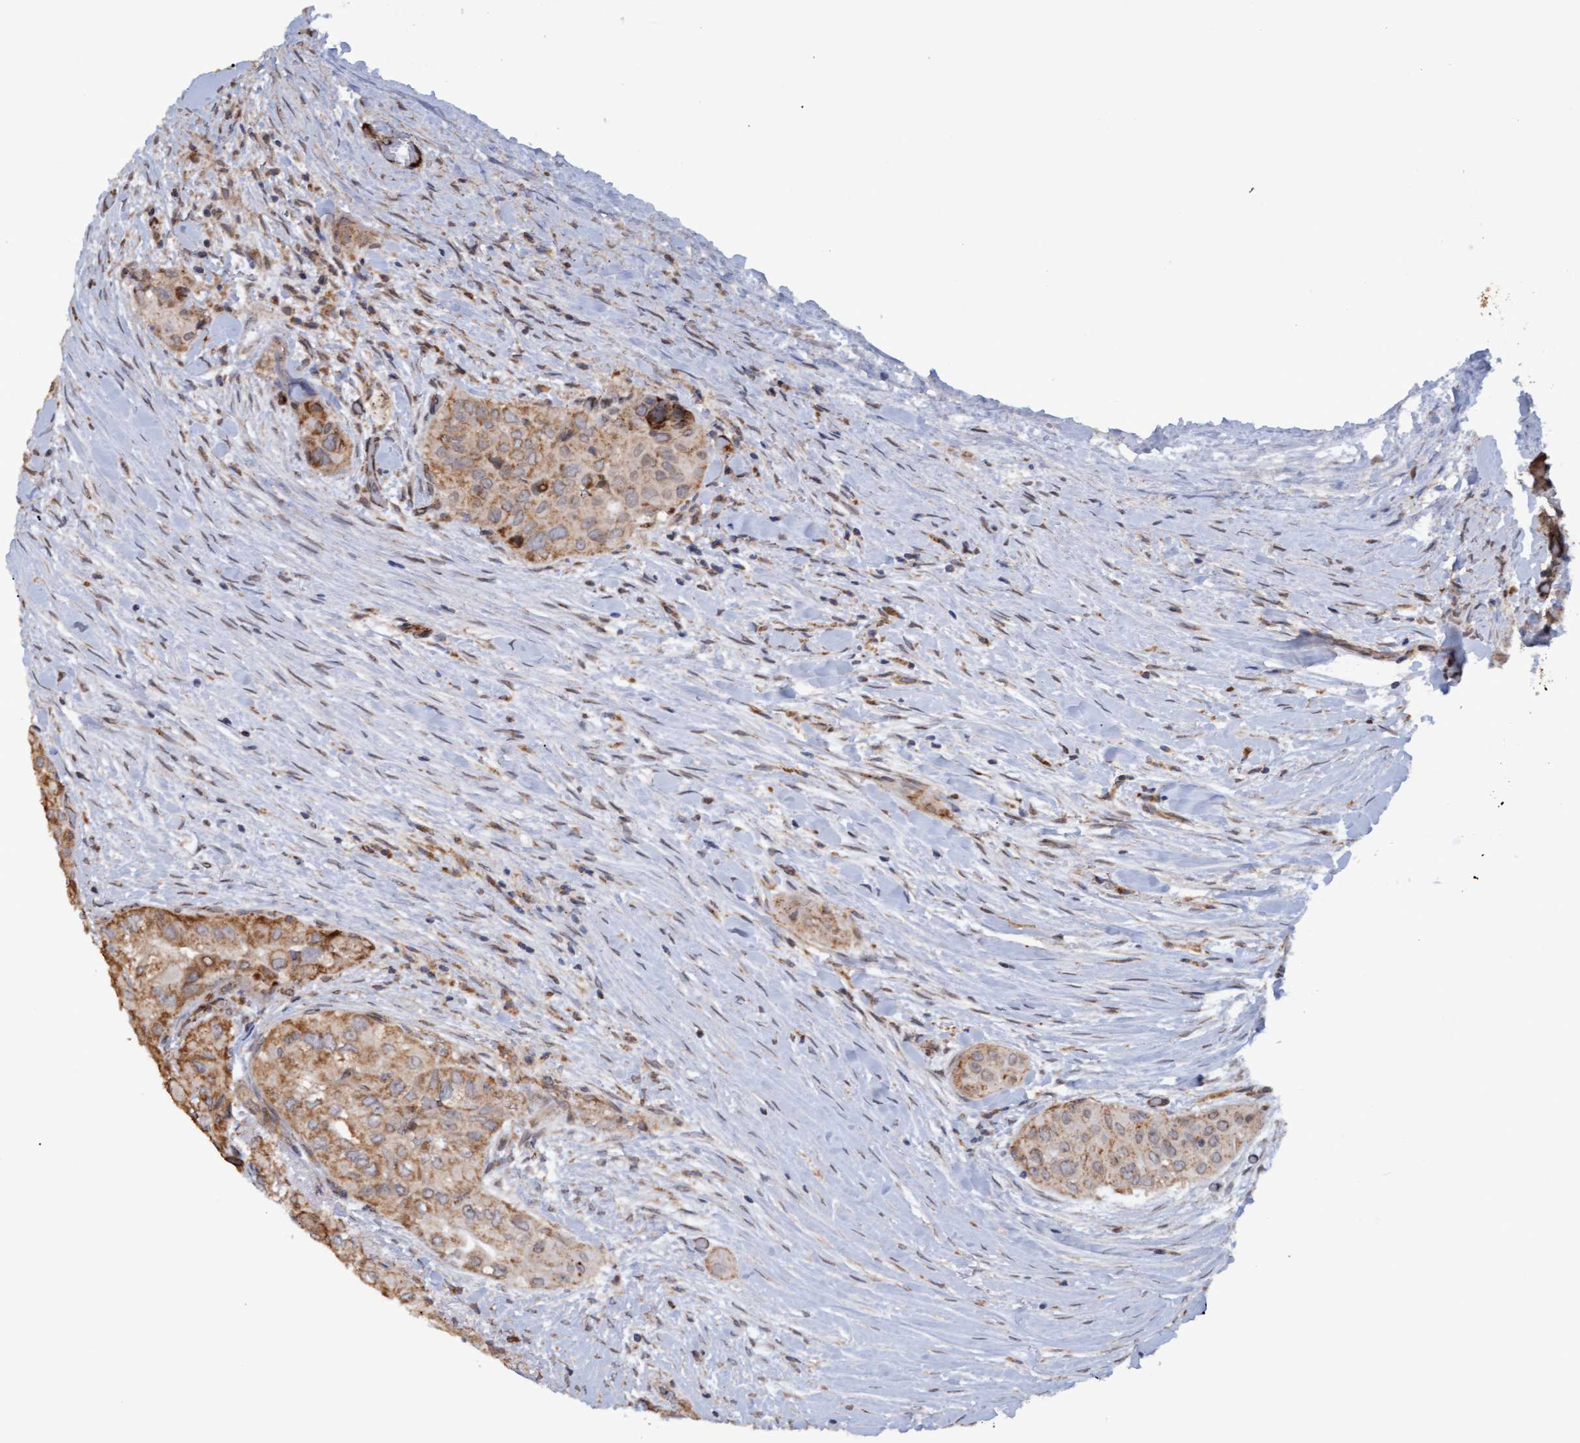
{"staining": {"intensity": "moderate", "quantity": ">75%", "location": "cytoplasmic/membranous"}, "tissue": "thyroid cancer", "cell_type": "Tumor cells", "image_type": "cancer", "snomed": [{"axis": "morphology", "description": "Papillary adenocarcinoma, NOS"}, {"axis": "topography", "description": "Thyroid gland"}], "caption": "Human thyroid cancer (papillary adenocarcinoma) stained for a protein (brown) demonstrates moderate cytoplasmic/membranous positive staining in about >75% of tumor cells.", "gene": "MGLL", "patient": {"sex": "female", "age": 59}}